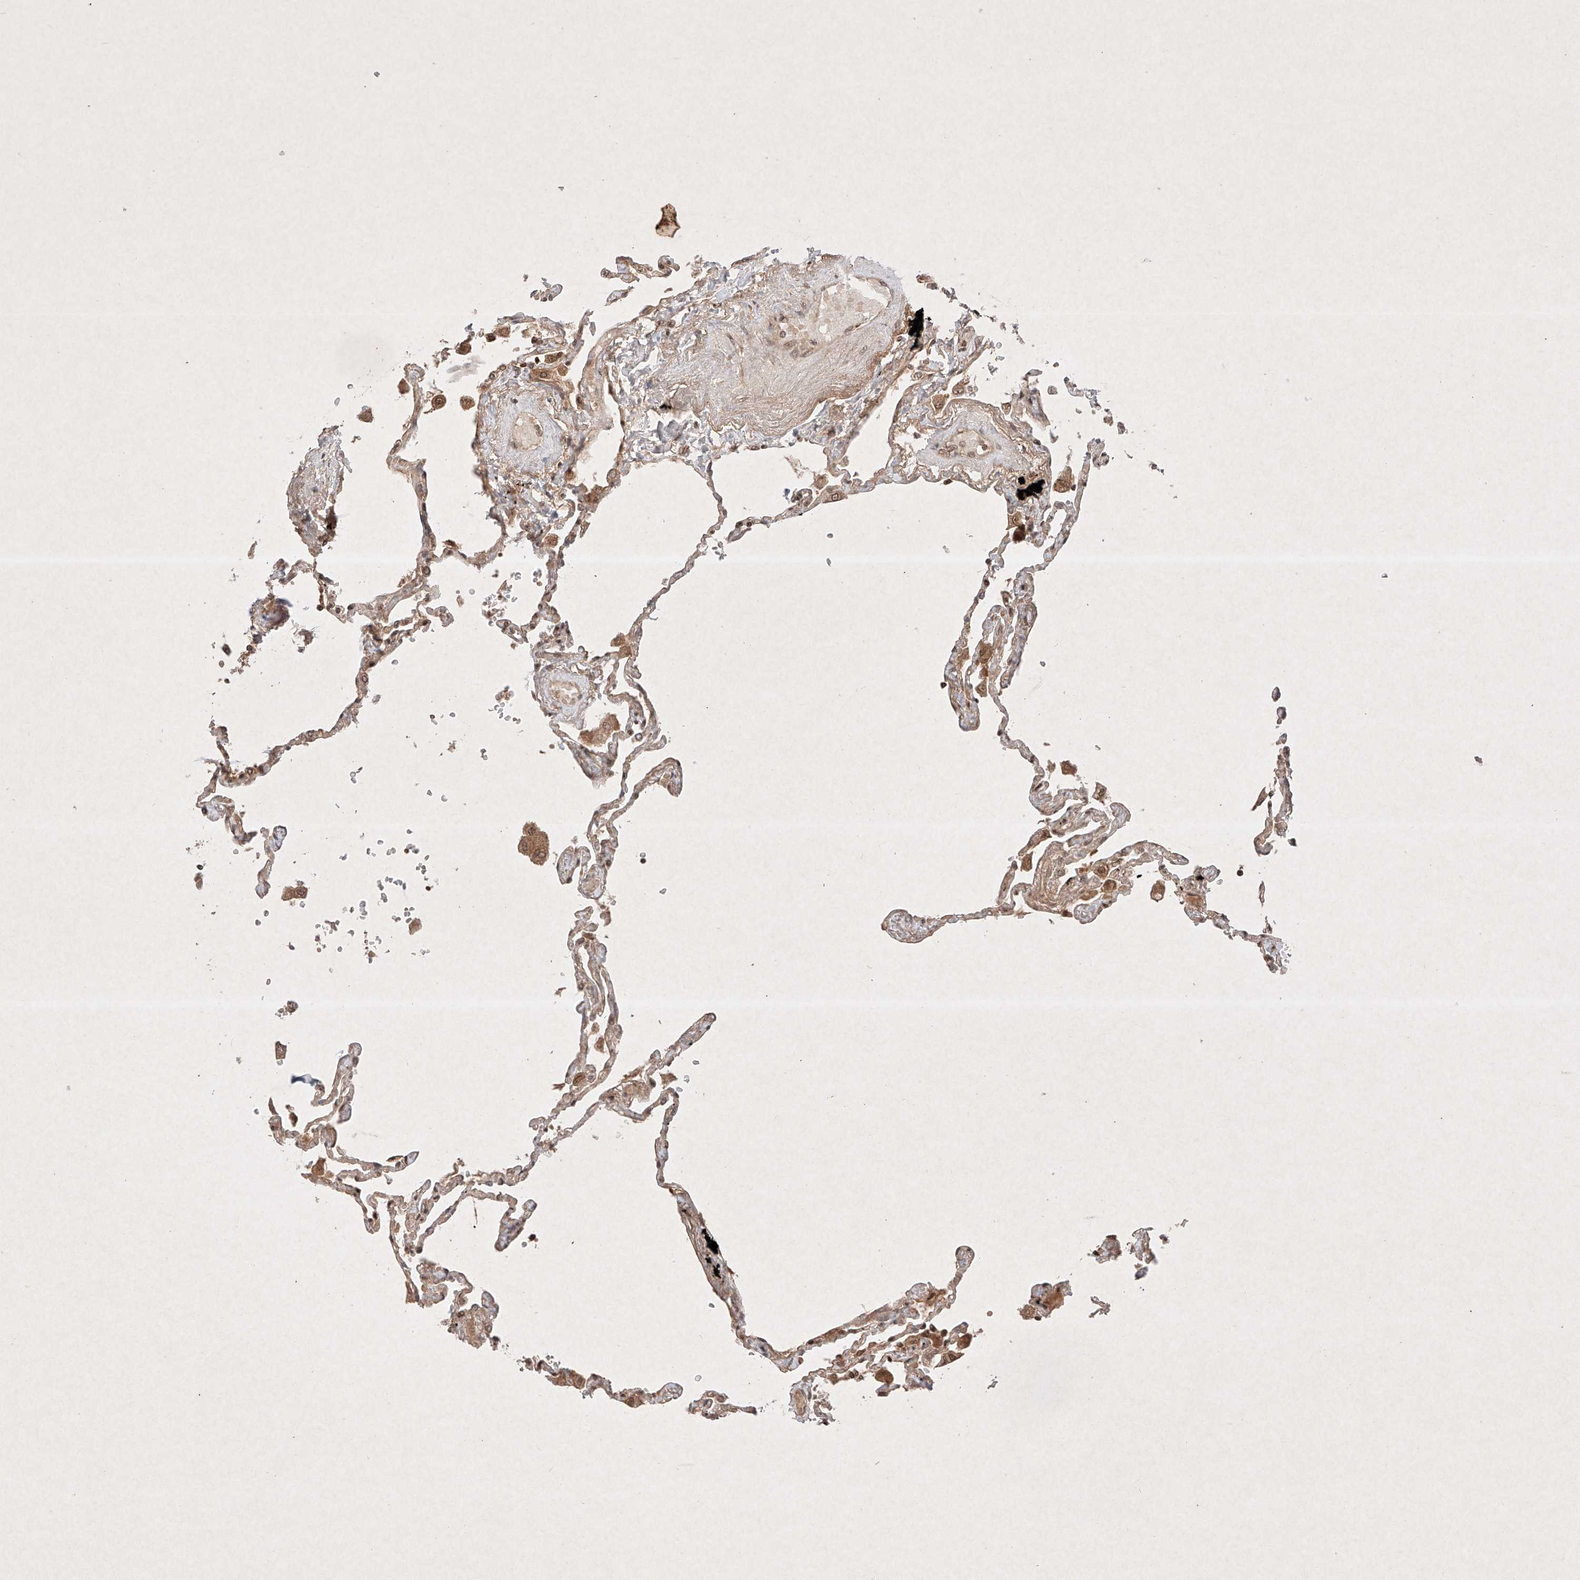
{"staining": {"intensity": "weak", "quantity": ">75%", "location": "cytoplasmic/membranous,nuclear"}, "tissue": "lung", "cell_type": "Alveolar cells", "image_type": "normal", "snomed": [{"axis": "morphology", "description": "Normal tissue, NOS"}, {"axis": "topography", "description": "Lung"}], "caption": "Weak cytoplasmic/membranous,nuclear expression is appreciated in approximately >75% of alveolar cells in benign lung. The protein of interest is stained brown, and the nuclei are stained in blue (DAB IHC with brightfield microscopy, high magnification).", "gene": "RNF31", "patient": {"sex": "female", "age": 67}}